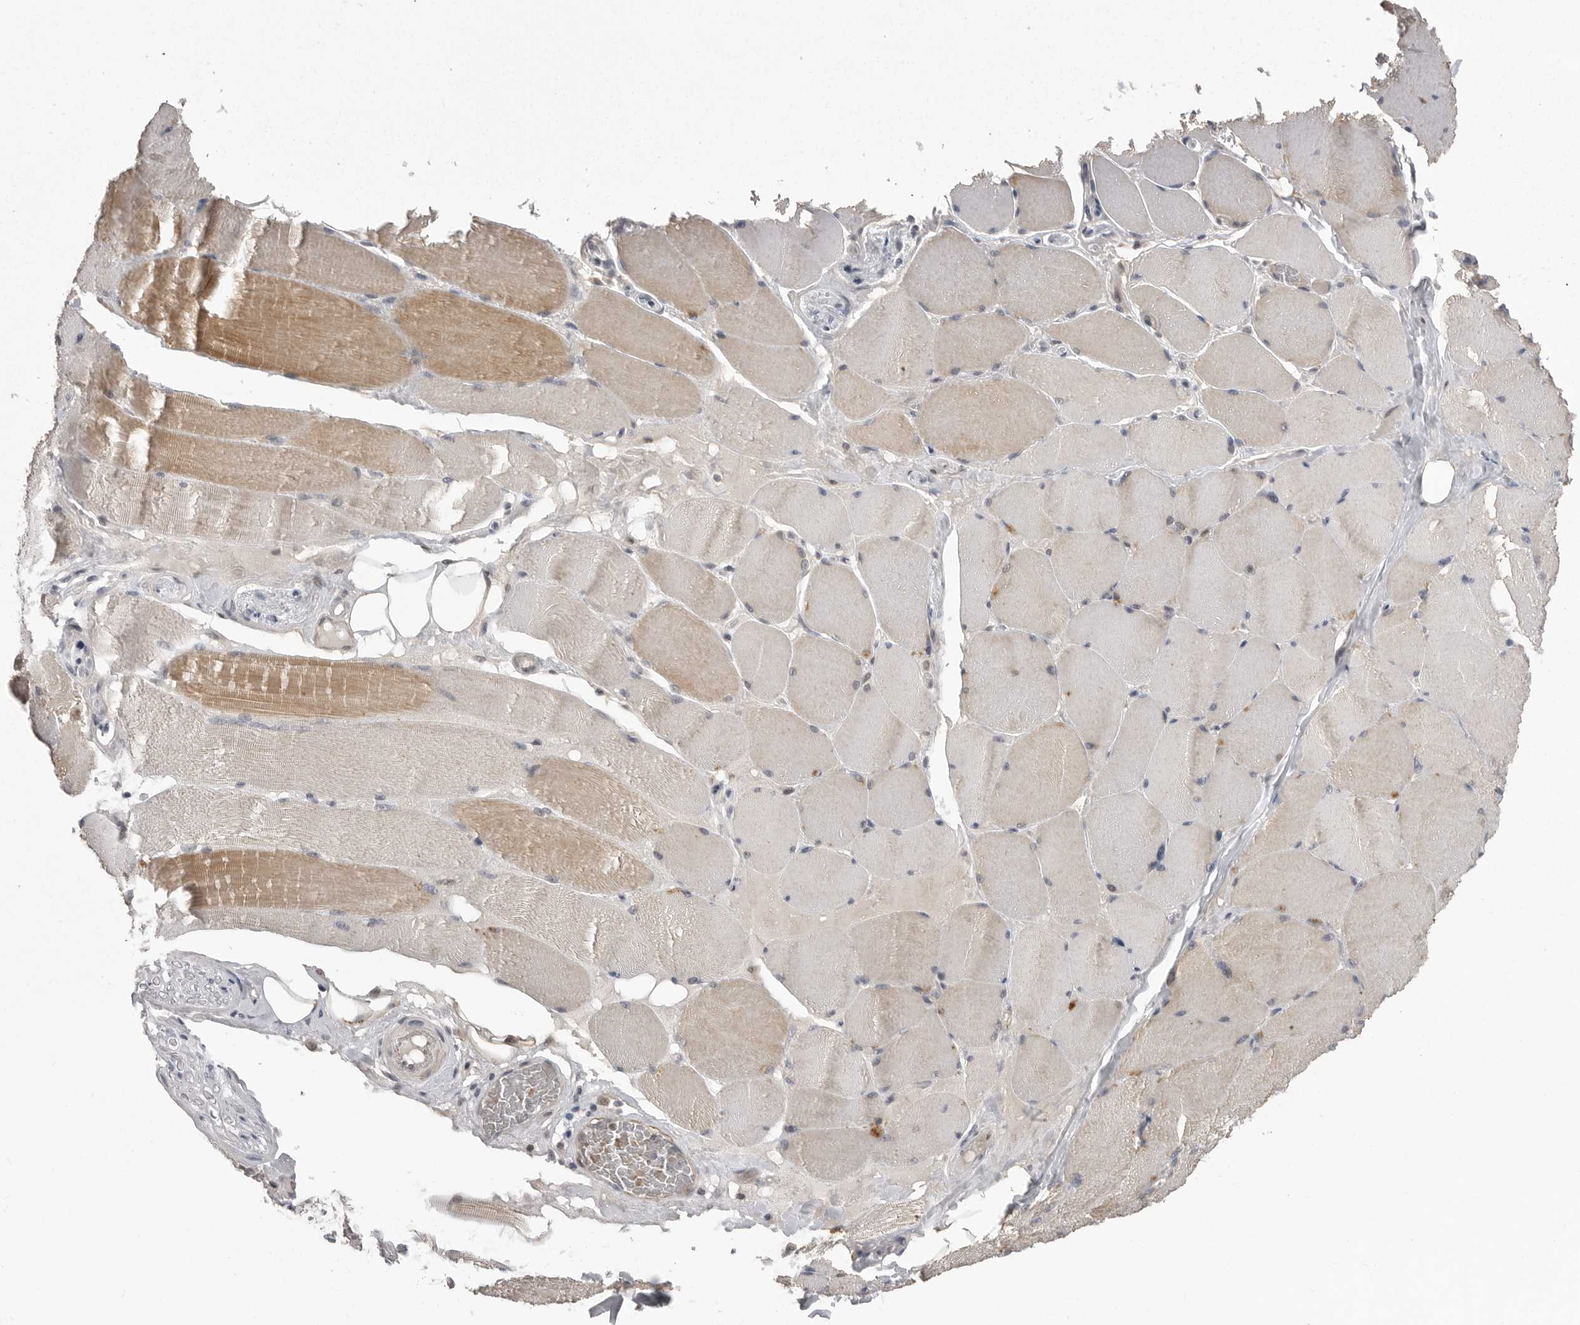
{"staining": {"intensity": "weak", "quantity": "25%-75%", "location": "cytoplasmic/membranous"}, "tissue": "skeletal muscle", "cell_type": "Myocytes", "image_type": "normal", "snomed": [{"axis": "morphology", "description": "Normal tissue, NOS"}, {"axis": "topography", "description": "Skin"}, {"axis": "topography", "description": "Skeletal muscle"}], "caption": "Immunohistochemistry (DAB (3,3'-diaminobenzidine)) staining of benign skeletal muscle exhibits weak cytoplasmic/membranous protein staining in approximately 25%-75% of myocytes.", "gene": "PLEKHF1", "patient": {"sex": "male", "age": 83}}